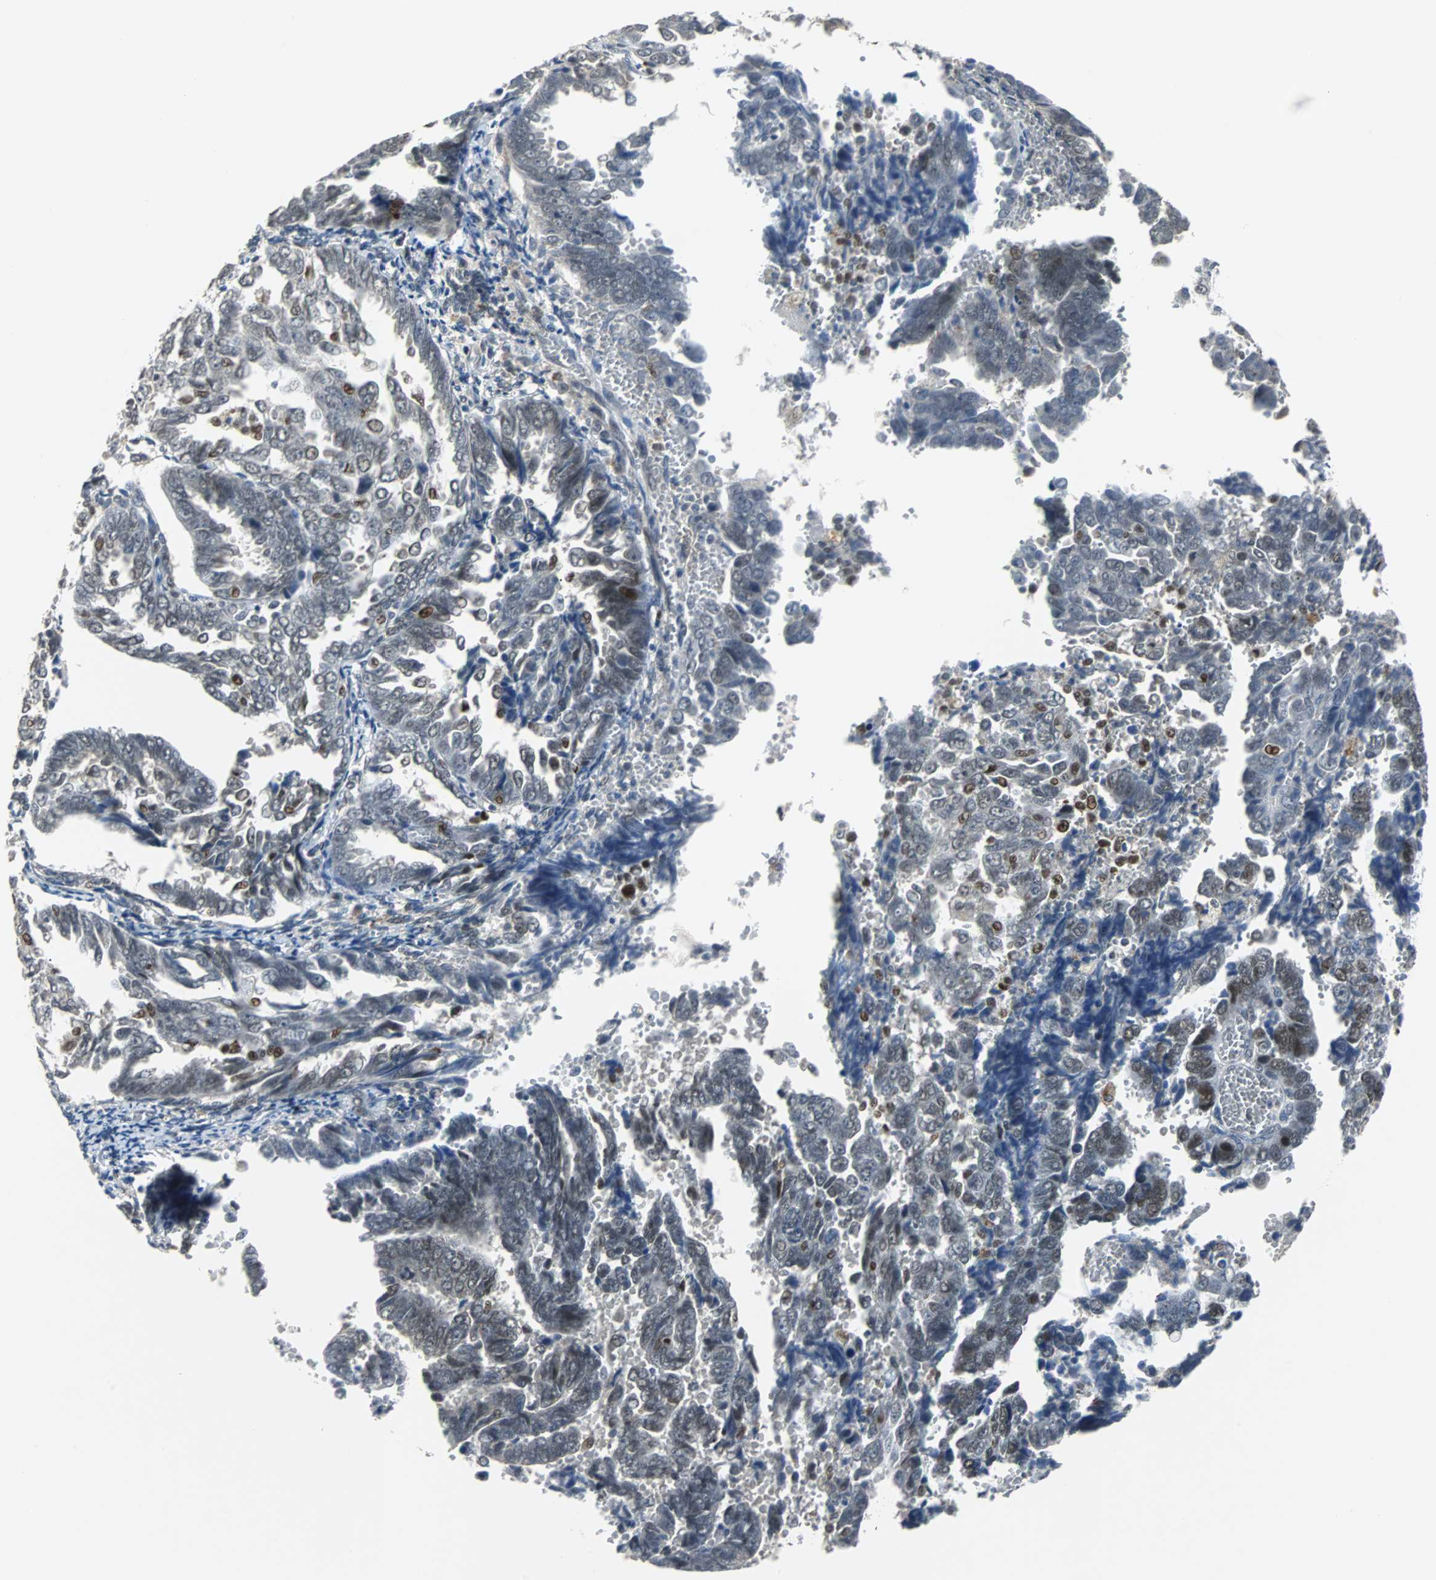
{"staining": {"intensity": "moderate", "quantity": "<25%", "location": "nuclear"}, "tissue": "endometrial cancer", "cell_type": "Tumor cells", "image_type": "cancer", "snomed": [{"axis": "morphology", "description": "Adenocarcinoma, NOS"}, {"axis": "topography", "description": "Endometrium"}], "caption": "A low amount of moderate nuclear positivity is present in about <25% of tumor cells in endometrial adenocarcinoma tissue. (DAB (3,3'-diaminobenzidine) = brown stain, brightfield microscopy at high magnification).", "gene": "HLX", "patient": {"sex": "female", "age": 75}}